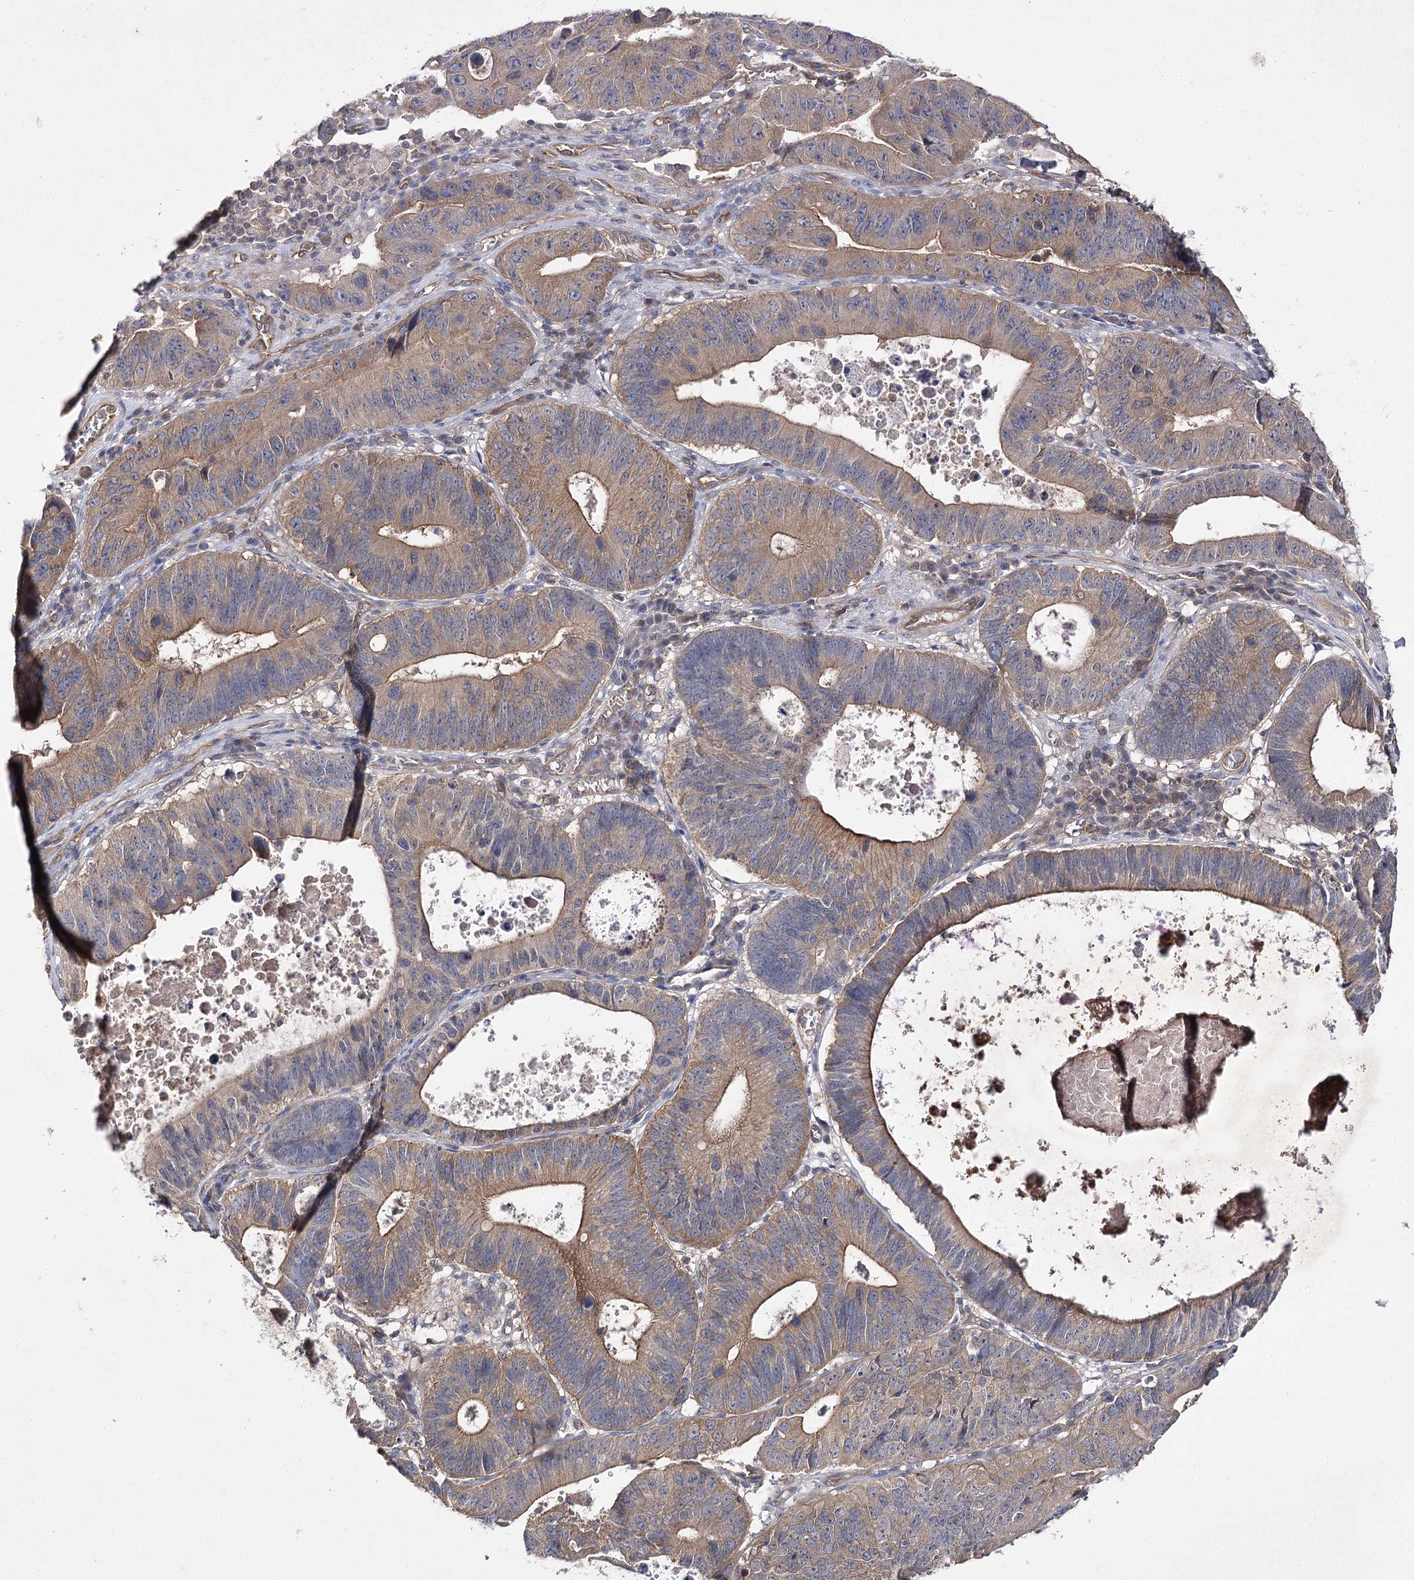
{"staining": {"intensity": "weak", "quantity": "25%-75%", "location": "cytoplasmic/membranous"}, "tissue": "stomach cancer", "cell_type": "Tumor cells", "image_type": "cancer", "snomed": [{"axis": "morphology", "description": "Adenocarcinoma, NOS"}, {"axis": "topography", "description": "Stomach"}], "caption": "Immunohistochemistry of stomach cancer (adenocarcinoma) reveals low levels of weak cytoplasmic/membranous expression in approximately 25%-75% of tumor cells. The staining was performed using DAB to visualize the protein expression in brown, while the nuclei were stained in blue with hematoxylin (Magnification: 20x).", "gene": "BCR", "patient": {"sex": "male", "age": 59}}